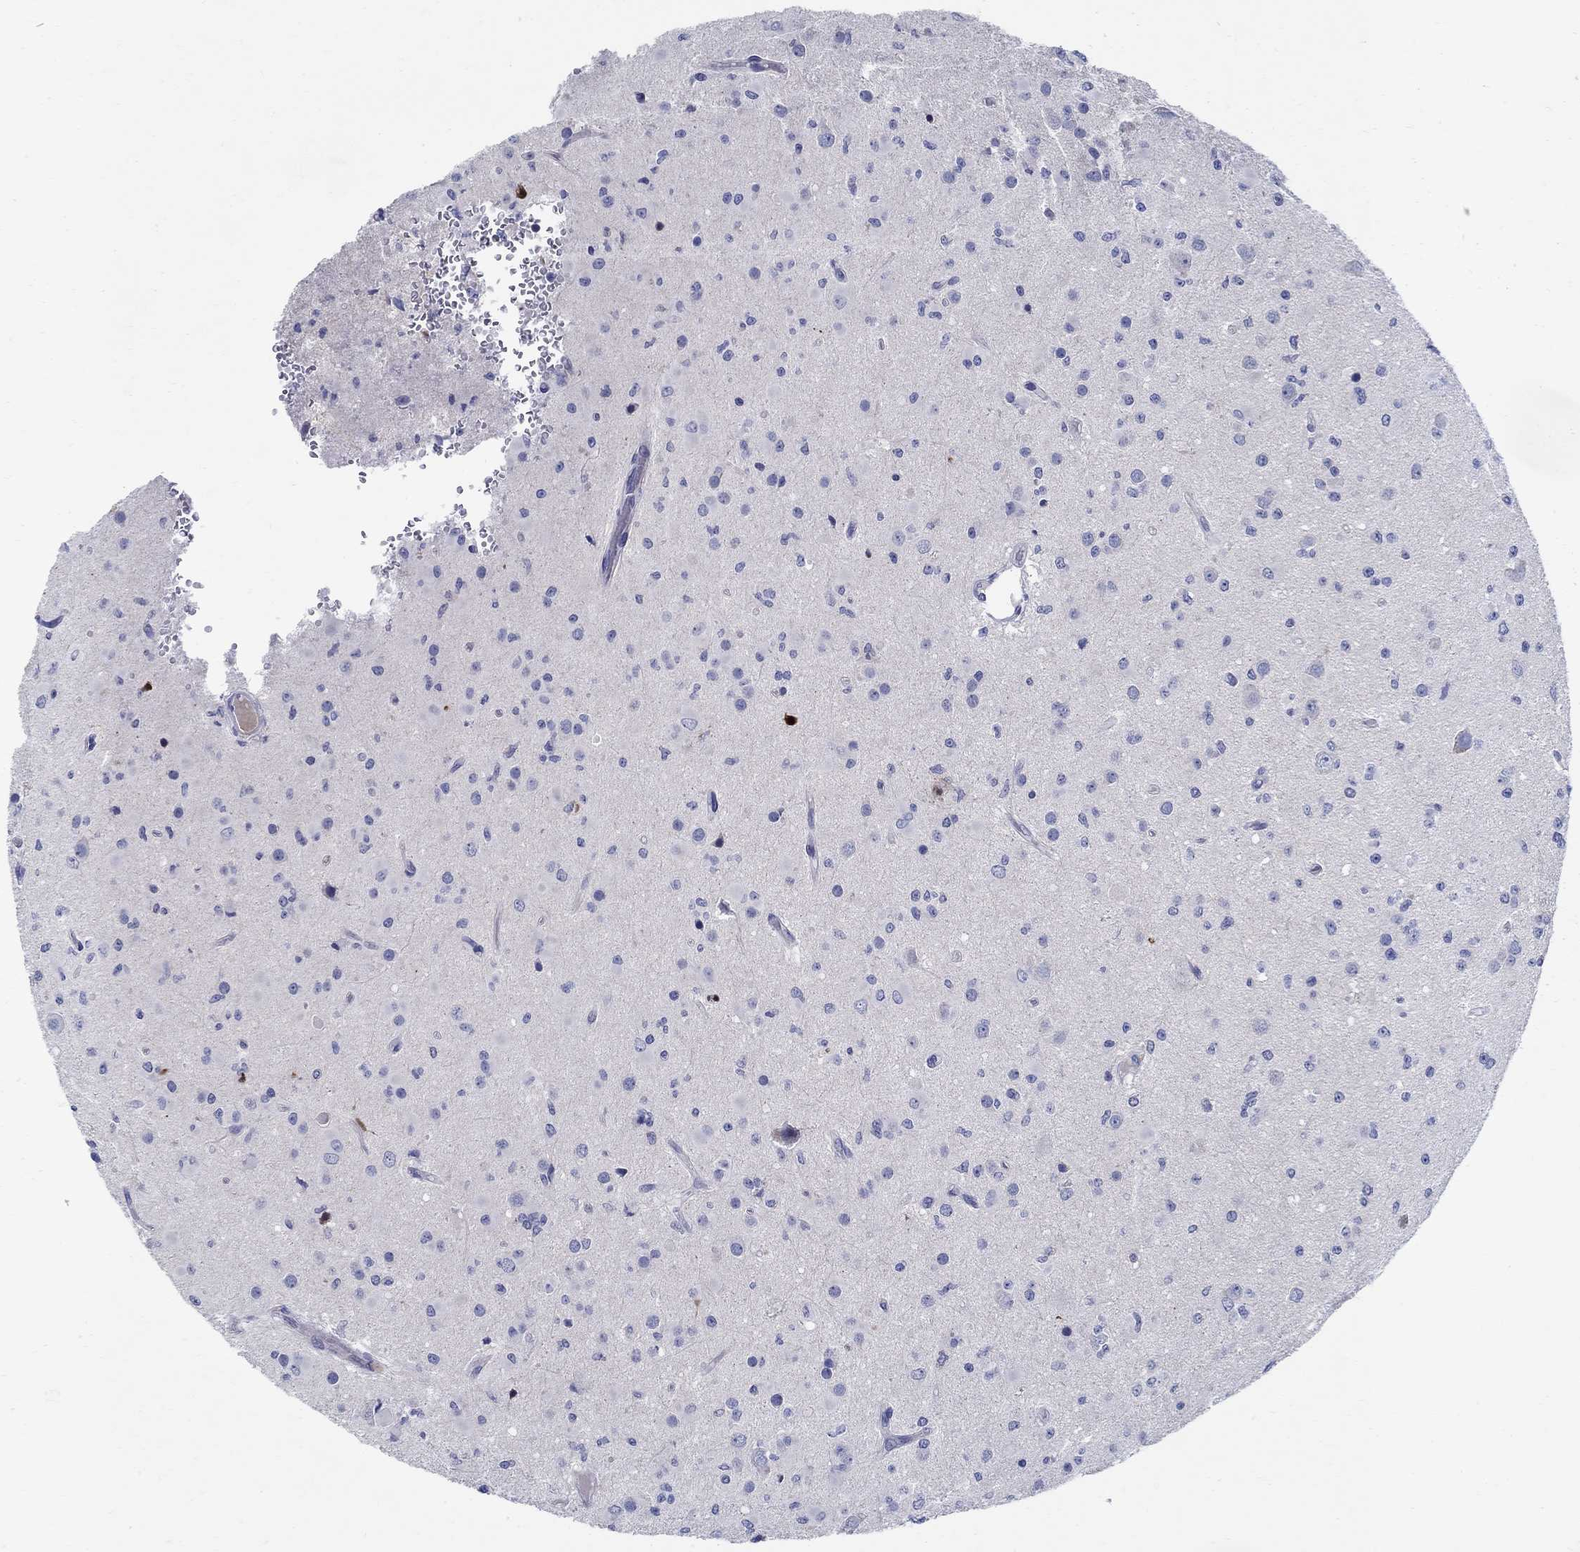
{"staining": {"intensity": "negative", "quantity": "none", "location": "none"}, "tissue": "glioma", "cell_type": "Tumor cells", "image_type": "cancer", "snomed": [{"axis": "morphology", "description": "Glioma, malignant, Low grade"}, {"axis": "topography", "description": "Brain"}], "caption": "A high-resolution image shows immunohistochemistry staining of glioma, which reveals no significant positivity in tumor cells.", "gene": "CRYGD", "patient": {"sex": "female", "age": 45}}